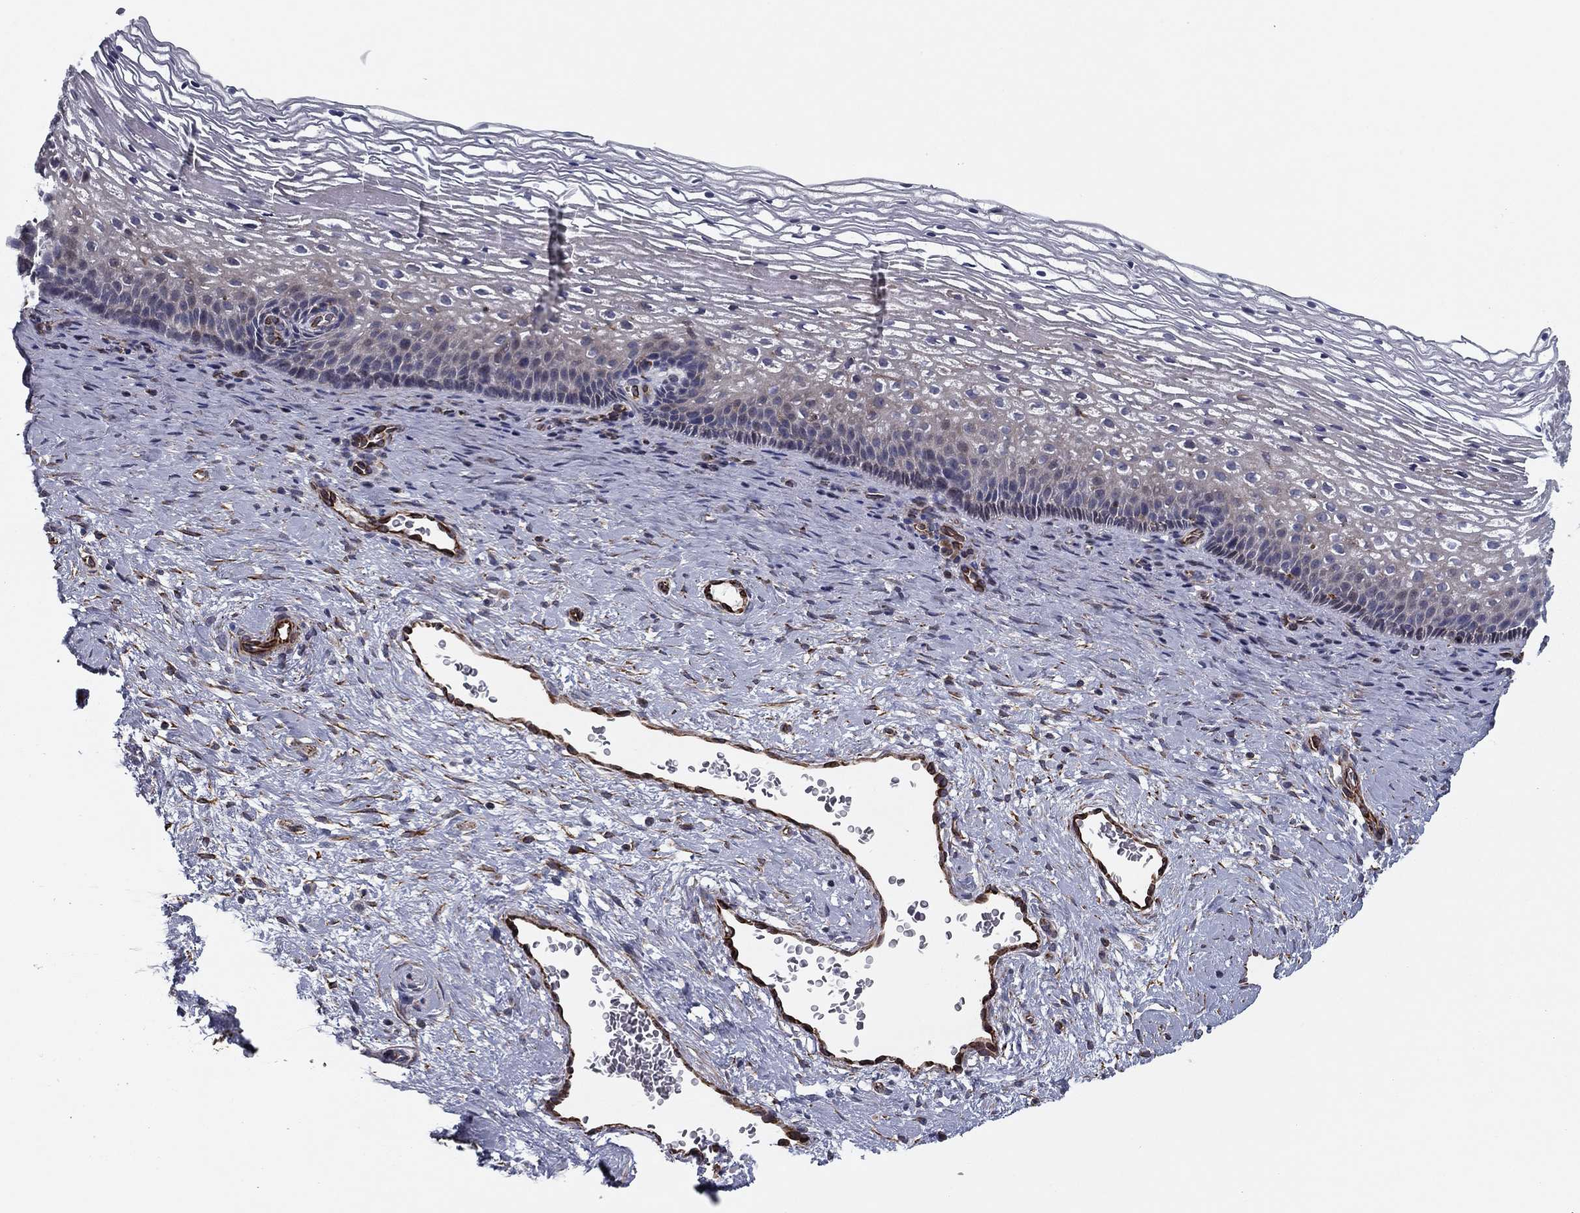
{"staining": {"intensity": "moderate", "quantity": "<25%", "location": "cytoplasmic/membranous"}, "tissue": "cervix", "cell_type": "Glandular cells", "image_type": "normal", "snomed": [{"axis": "morphology", "description": "Normal tissue, NOS"}, {"axis": "topography", "description": "Cervix"}], "caption": "Immunohistochemical staining of benign human cervix demonstrates <25% levels of moderate cytoplasmic/membranous protein expression in approximately <25% of glandular cells.", "gene": "CLSTN1", "patient": {"sex": "female", "age": 34}}